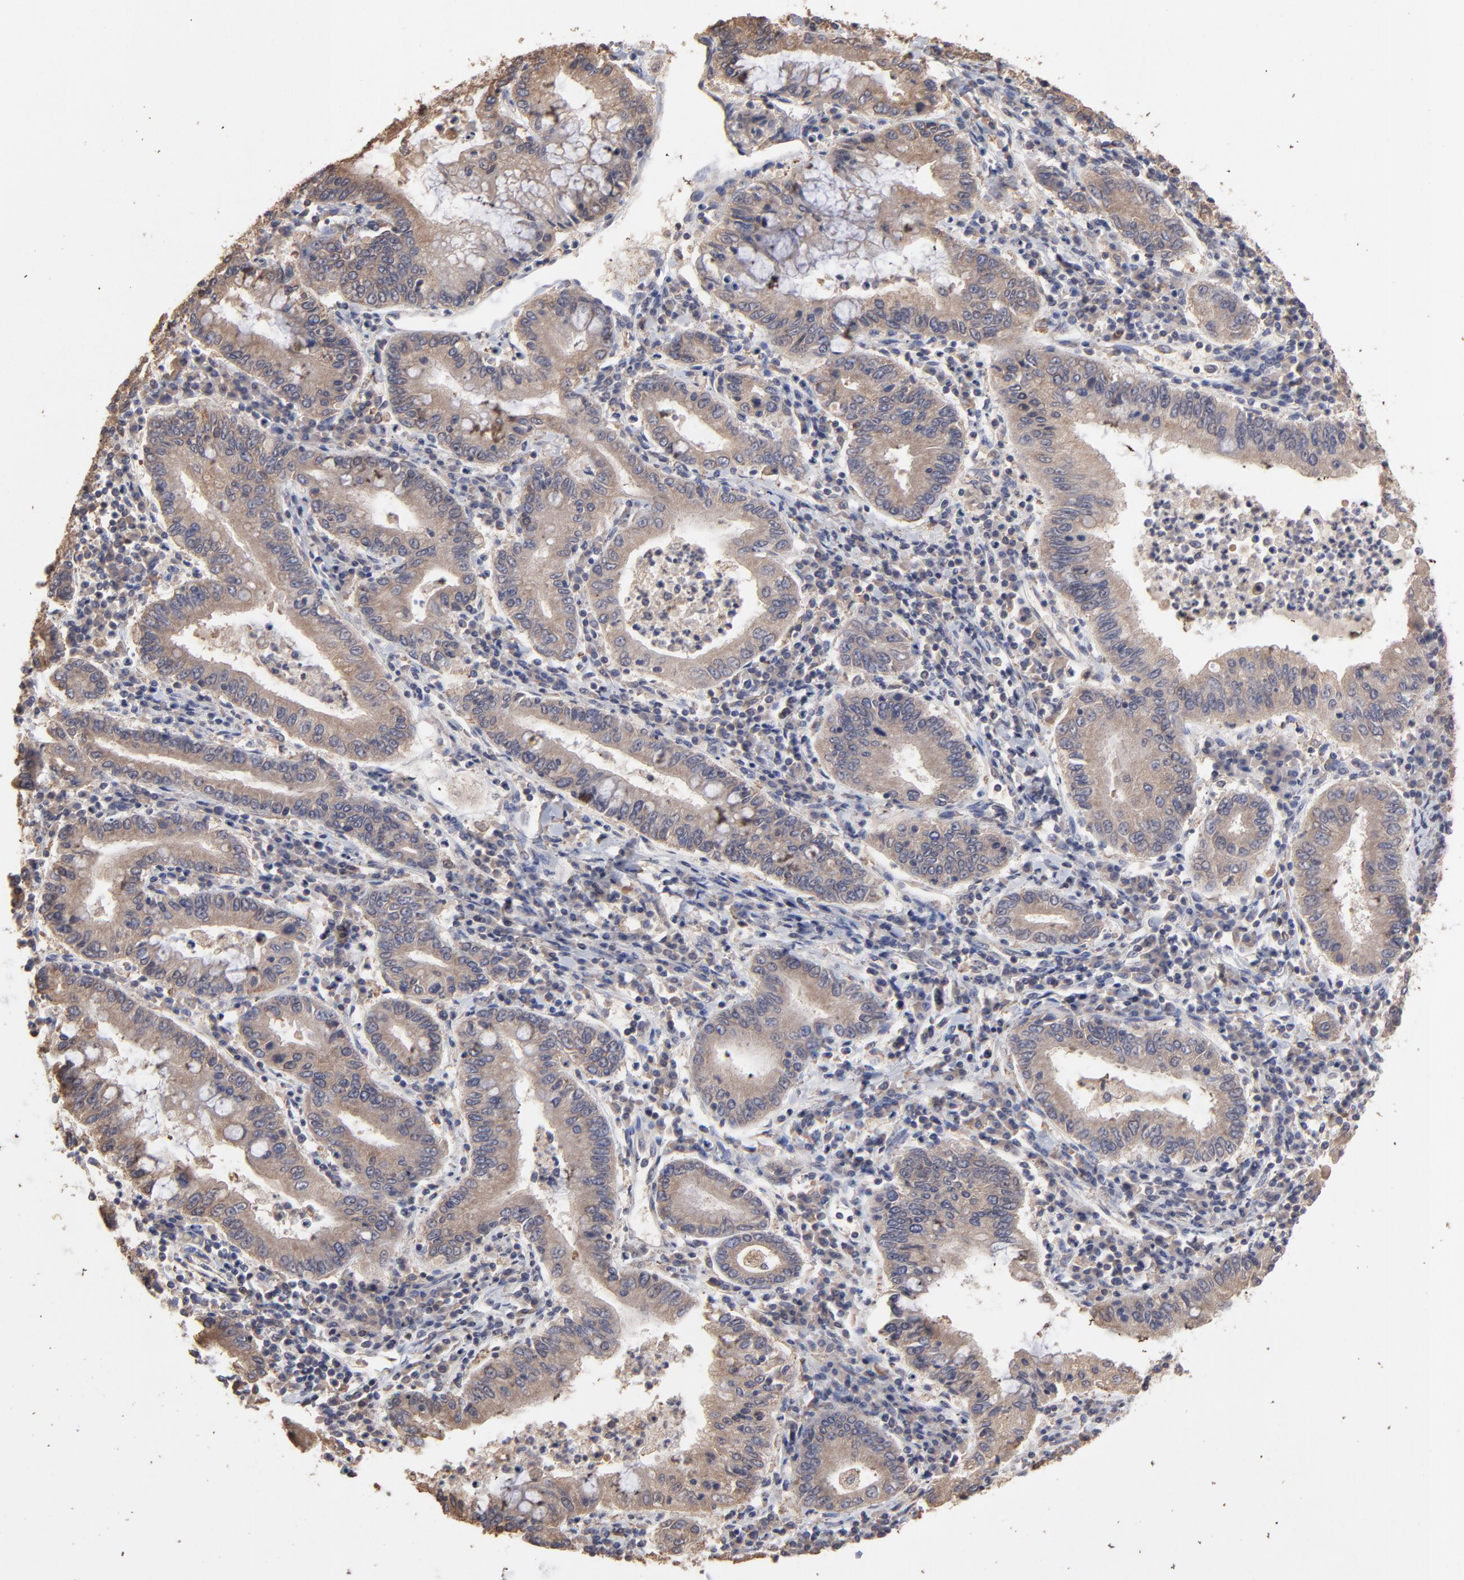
{"staining": {"intensity": "moderate", "quantity": ">75%", "location": "cytoplasmic/membranous"}, "tissue": "stomach cancer", "cell_type": "Tumor cells", "image_type": "cancer", "snomed": [{"axis": "morphology", "description": "Normal tissue, NOS"}, {"axis": "morphology", "description": "Adenocarcinoma, NOS"}, {"axis": "topography", "description": "Esophagus"}, {"axis": "topography", "description": "Stomach, upper"}, {"axis": "topography", "description": "Peripheral nerve tissue"}], "caption": "Human adenocarcinoma (stomach) stained with a brown dye displays moderate cytoplasmic/membranous positive staining in approximately >75% of tumor cells.", "gene": "TANGO2", "patient": {"sex": "male", "age": 62}}